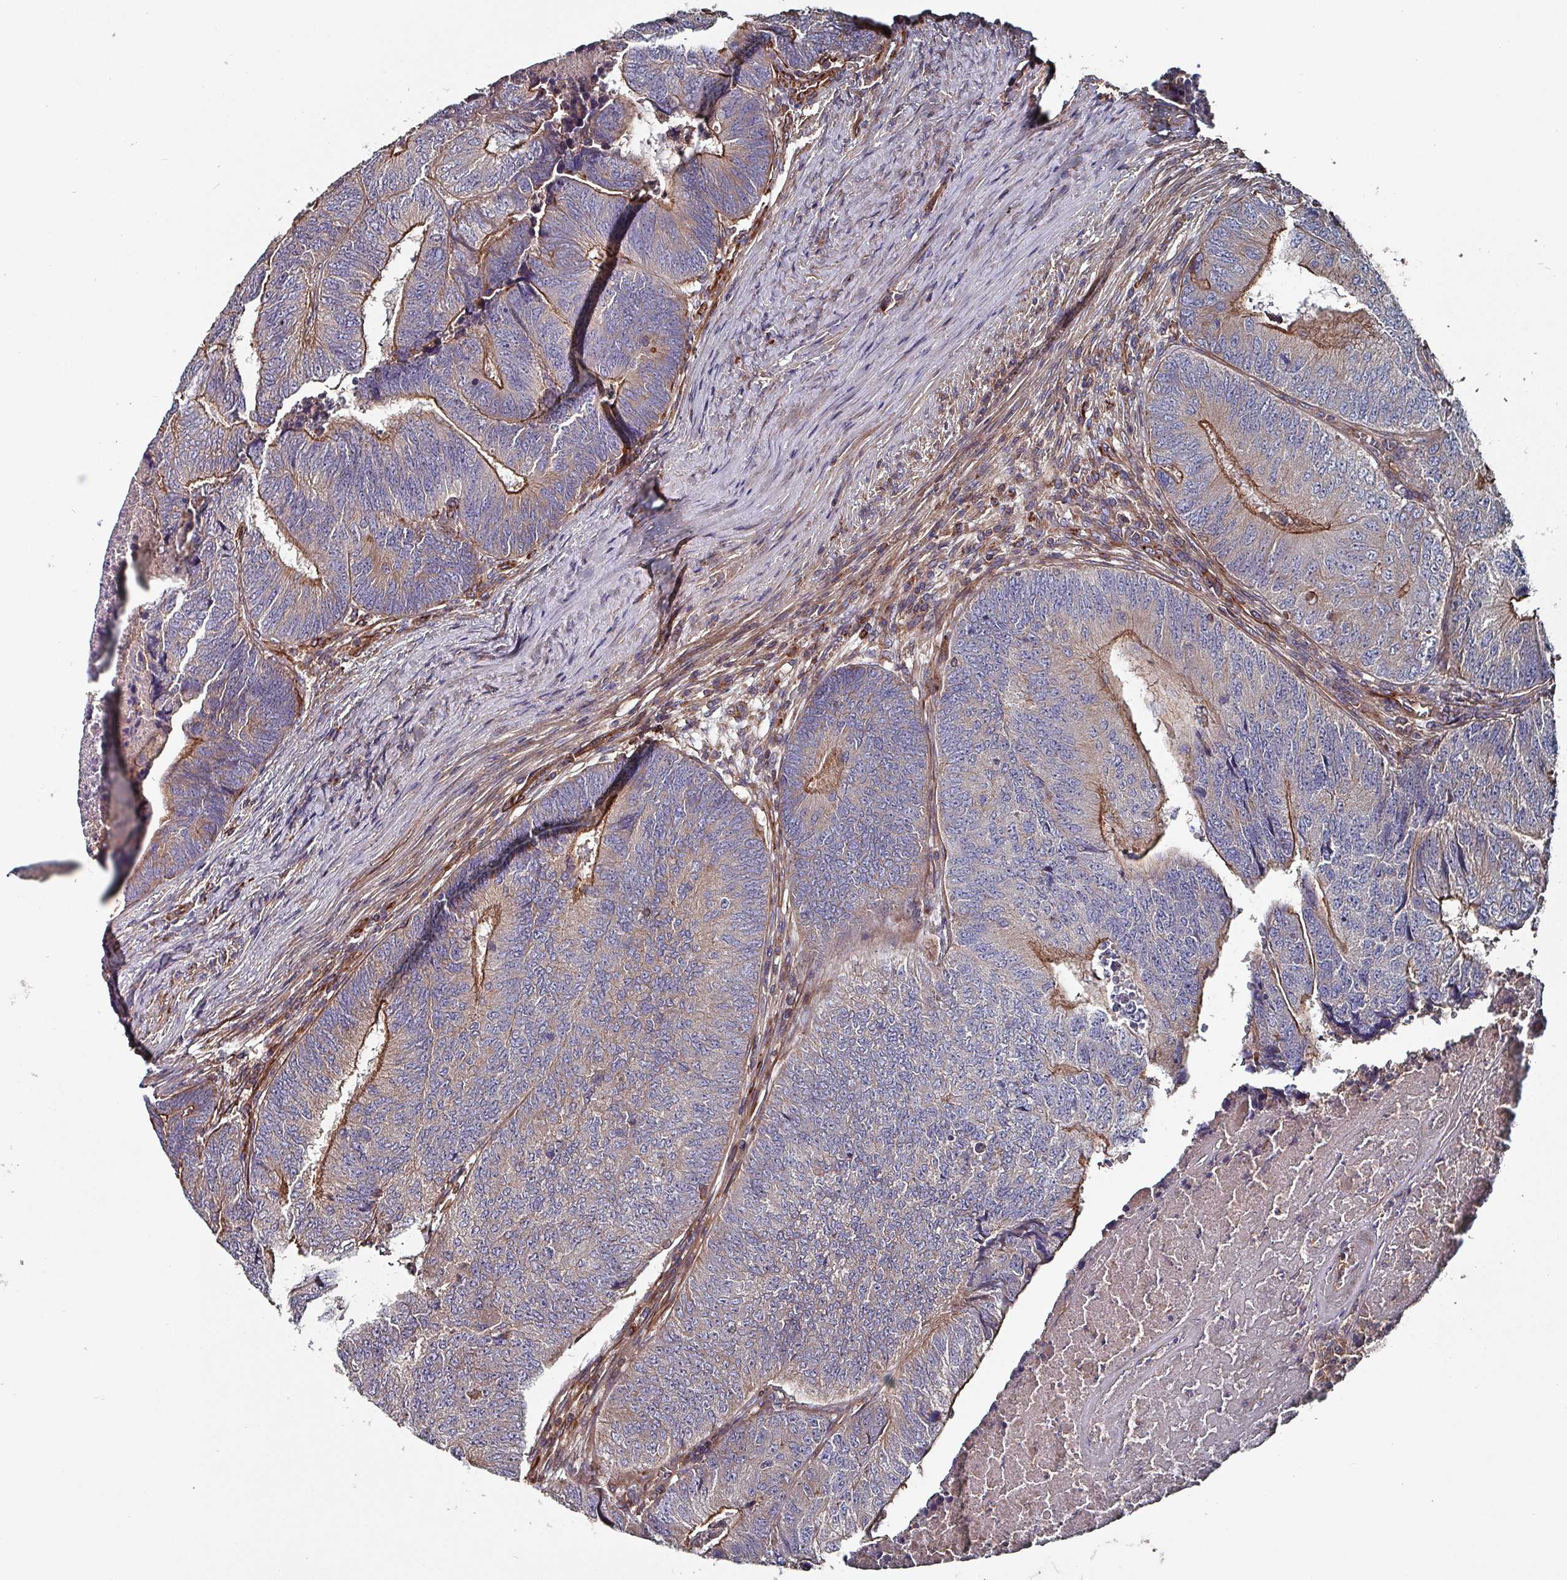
{"staining": {"intensity": "moderate", "quantity": "<25%", "location": "cytoplasmic/membranous"}, "tissue": "colorectal cancer", "cell_type": "Tumor cells", "image_type": "cancer", "snomed": [{"axis": "morphology", "description": "Adenocarcinoma, NOS"}, {"axis": "topography", "description": "Colon"}], "caption": "Immunohistochemical staining of human adenocarcinoma (colorectal) reveals low levels of moderate cytoplasmic/membranous staining in approximately <25% of tumor cells.", "gene": "ANO10", "patient": {"sex": "female", "age": 67}}